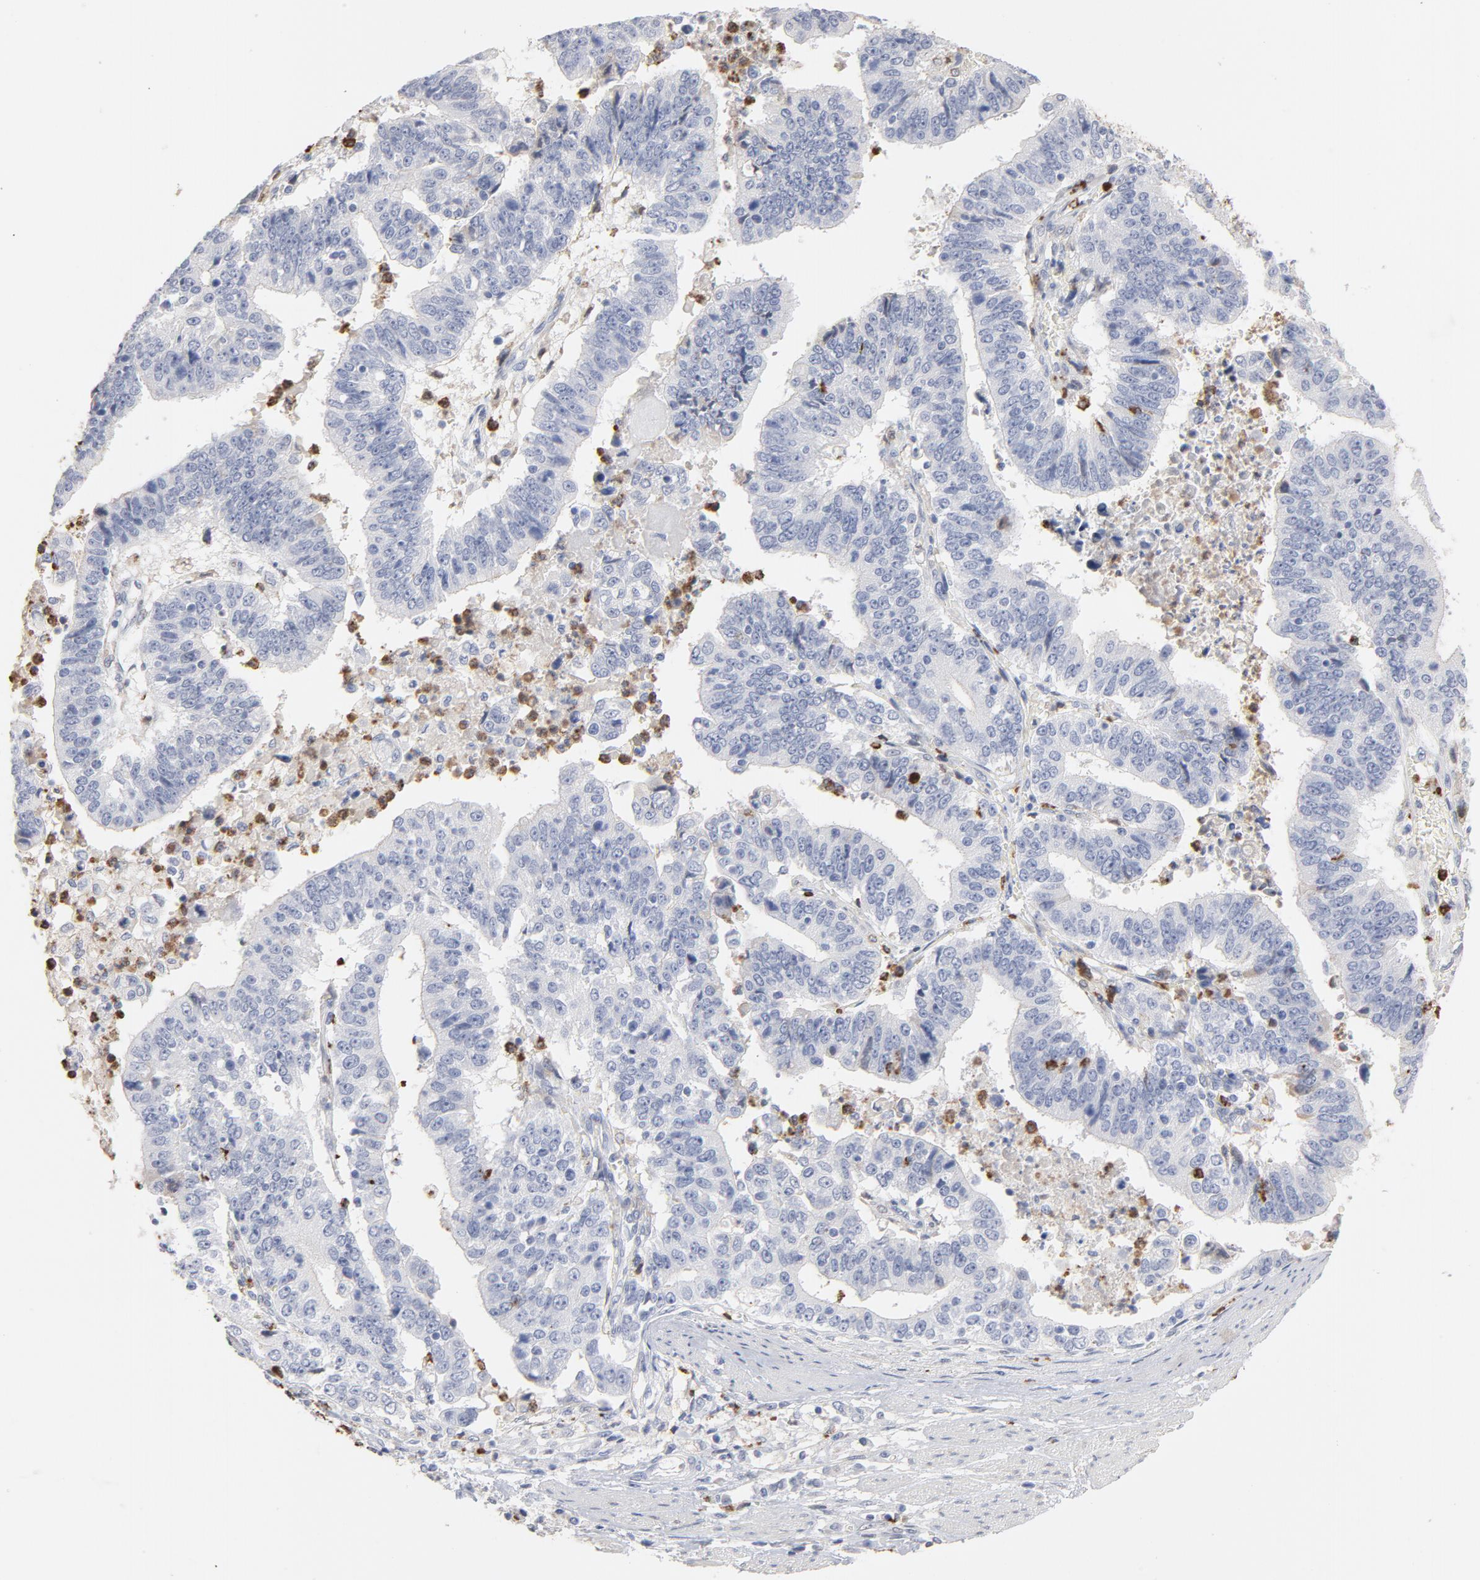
{"staining": {"intensity": "negative", "quantity": "none", "location": "none"}, "tissue": "stomach cancer", "cell_type": "Tumor cells", "image_type": "cancer", "snomed": [{"axis": "morphology", "description": "Adenocarcinoma, NOS"}, {"axis": "topography", "description": "Stomach, upper"}], "caption": "There is no significant staining in tumor cells of adenocarcinoma (stomach). (DAB IHC with hematoxylin counter stain).", "gene": "PNMA1", "patient": {"sex": "female", "age": 50}}